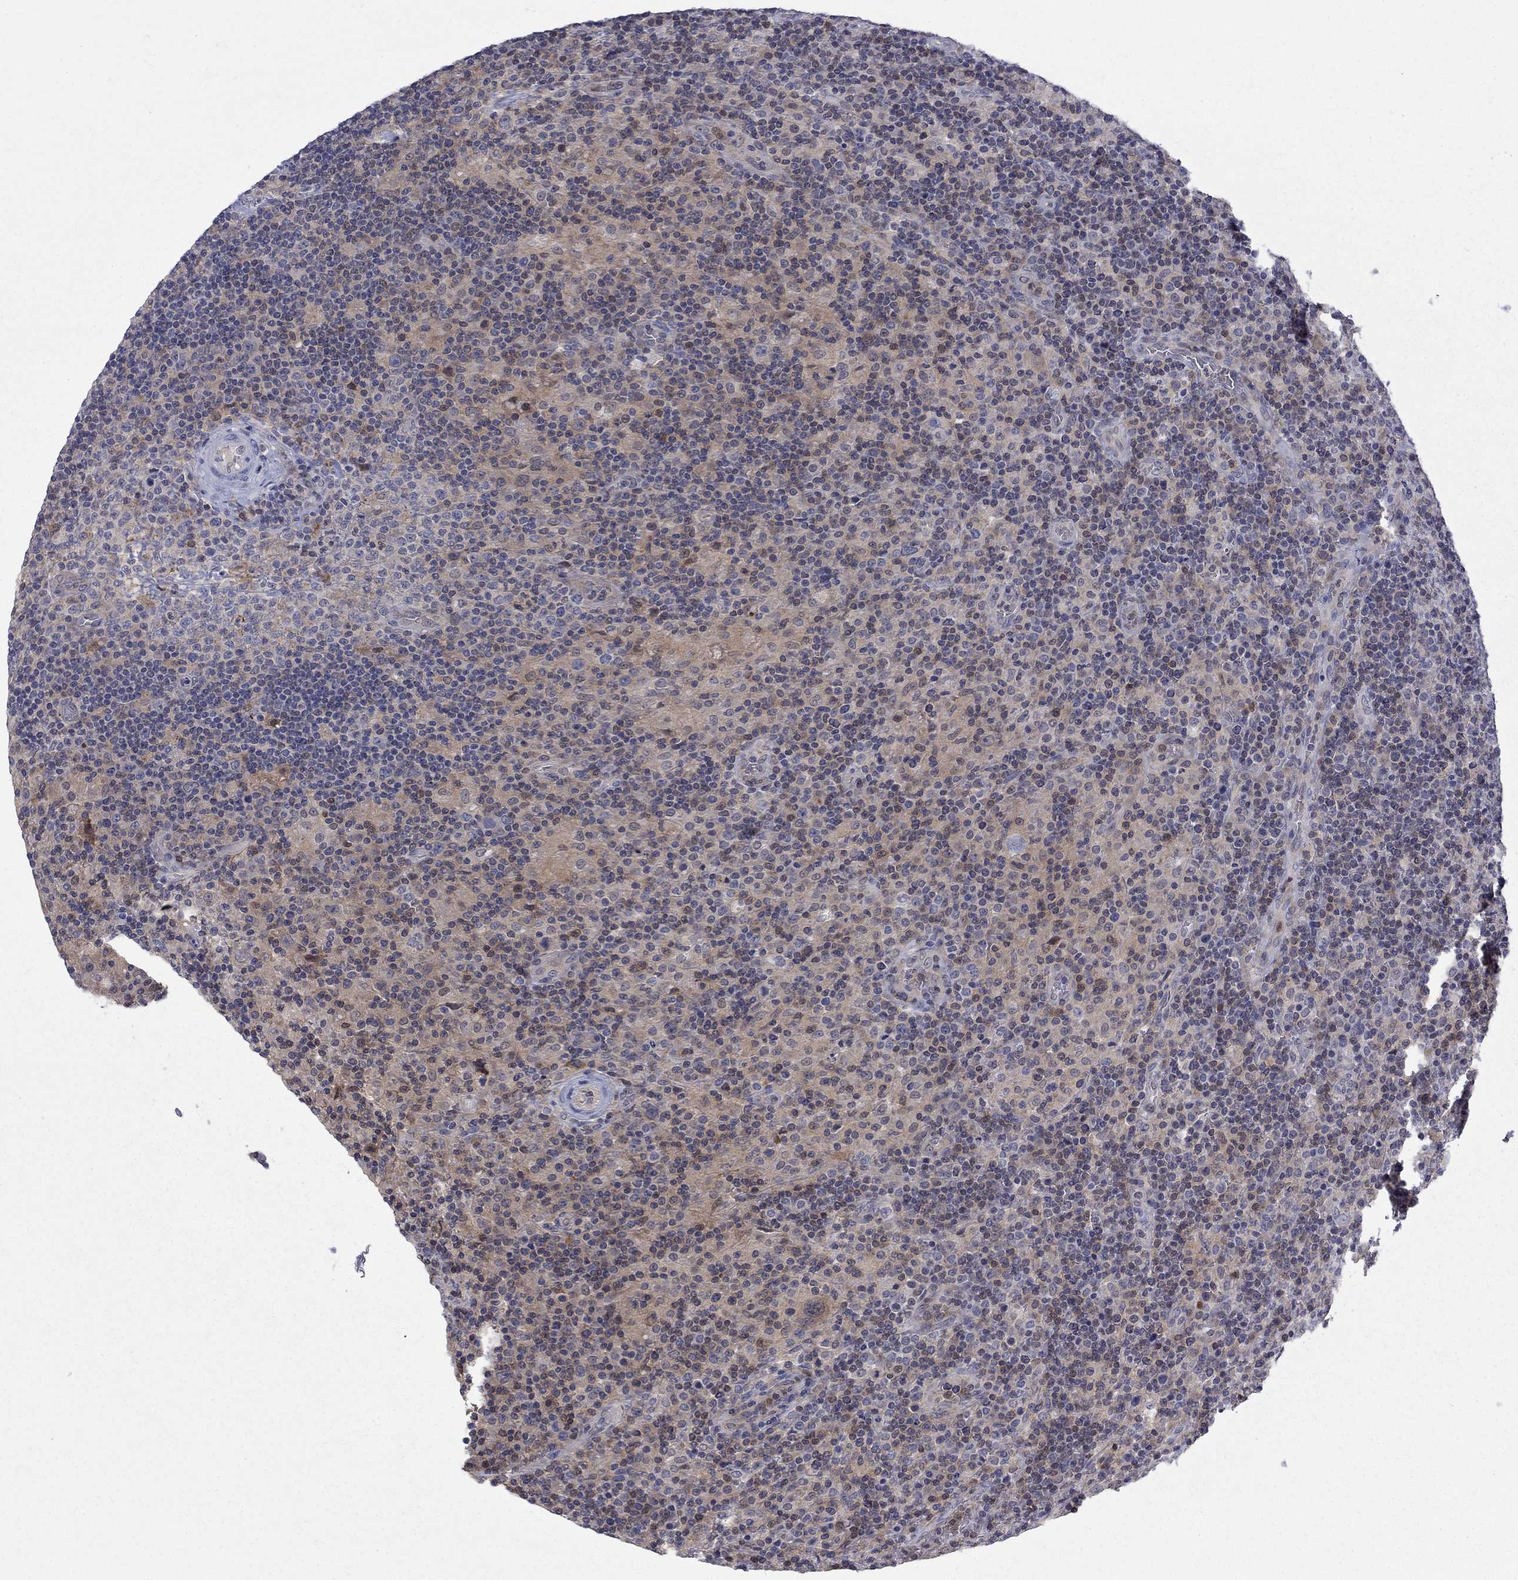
{"staining": {"intensity": "negative", "quantity": "none", "location": "none"}, "tissue": "lymphoma", "cell_type": "Tumor cells", "image_type": "cancer", "snomed": [{"axis": "morphology", "description": "Hodgkin's disease, NOS"}, {"axis": "topography", "description": "Lymph node"}], "caption": "IHC histopathology image of human lymphoma stained for a protein (brown), which reveals no positivity in tumor cells.", "gene": "HKDC1", "patient": {"sex": "male", "age": 70}}